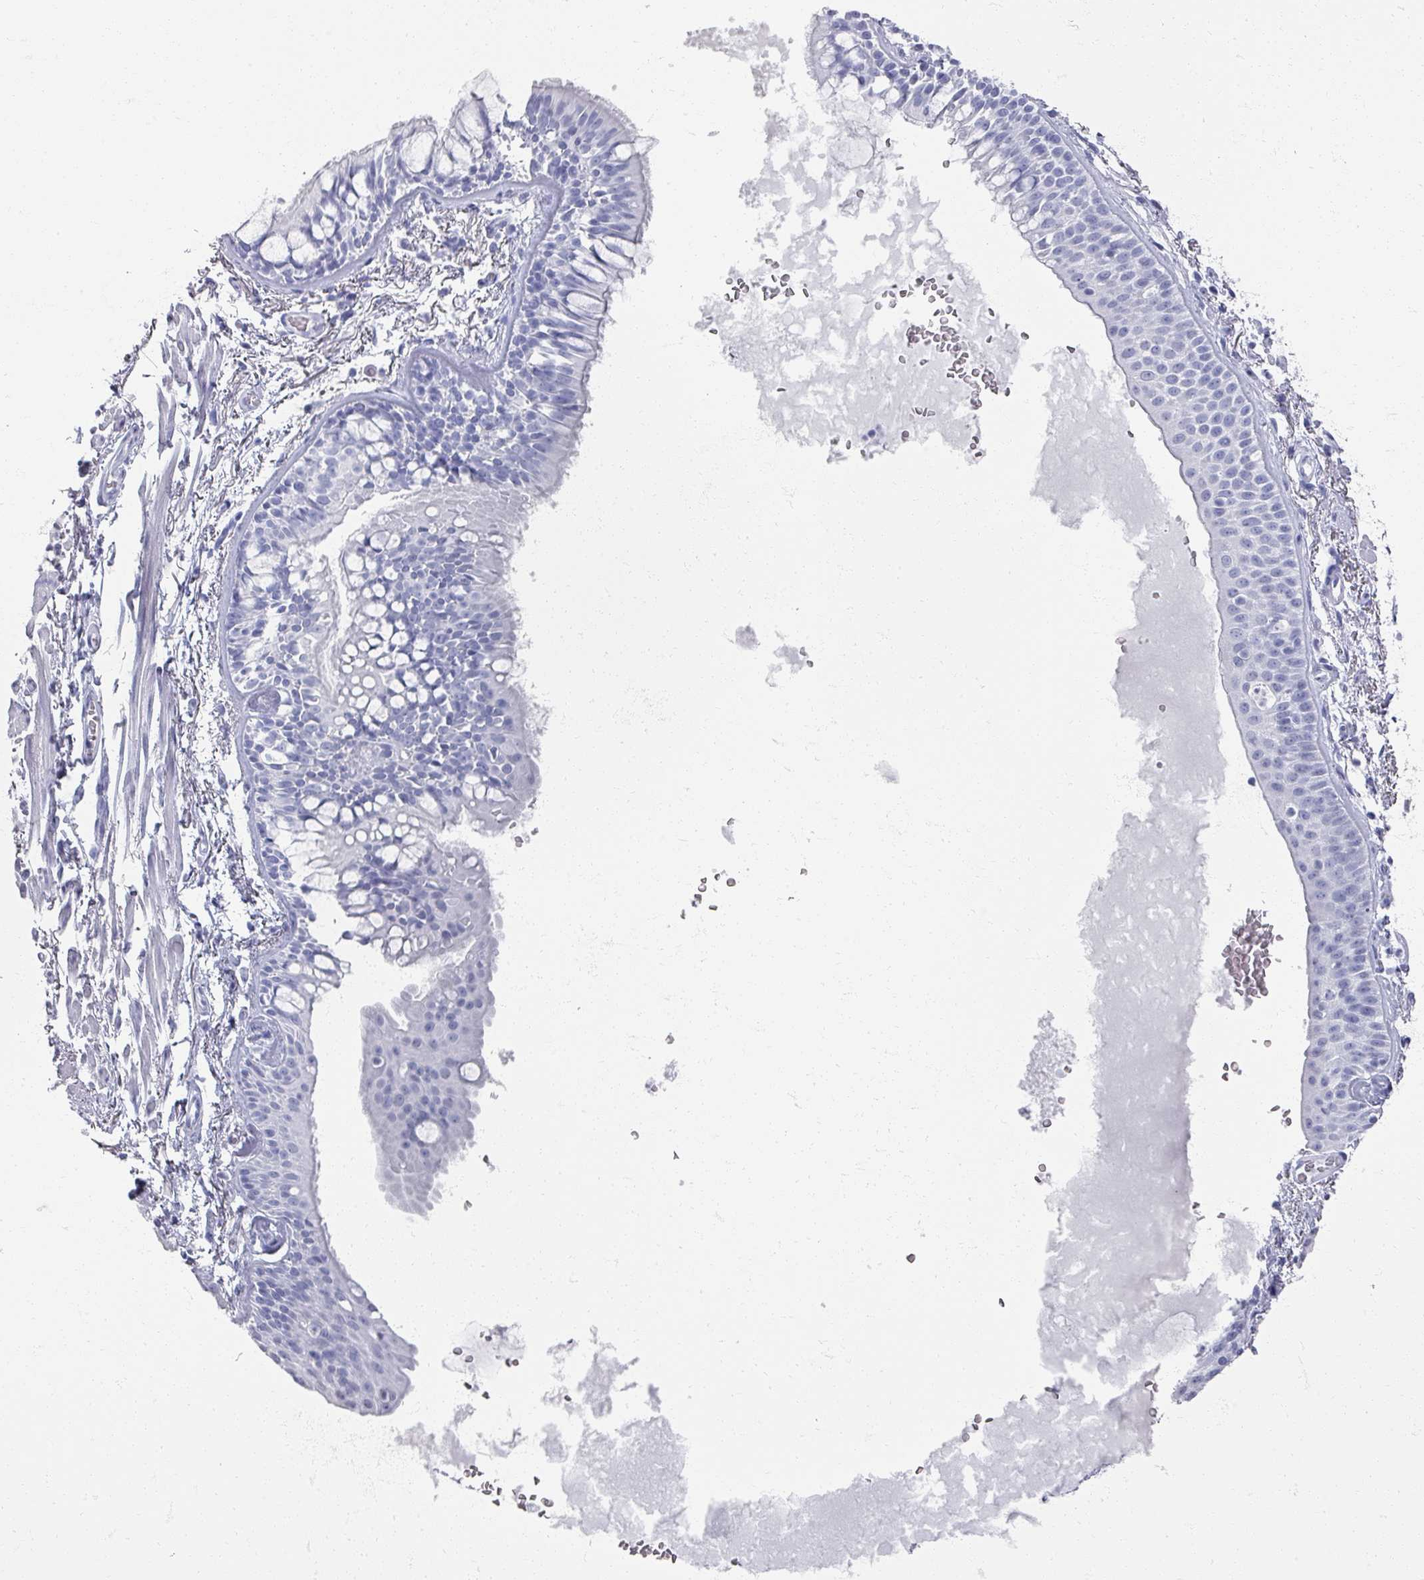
{"staining": {"intensity": "negative", "quantity": "none", "location": "none"}, "tissue": "bronchus", "cell_type": "Respiratory epithelial cells", "image_type": "normal", "snomed": [{"axis": "morphology", "description": "Normal tissue, NOS"}, {"axis": "topography", "description": "Bronchus"}], "caption": "IHC of unremarkable human bronchus shows no expression in respiratory epithelial cells.", "gene": "OMG", "patient": {"sex": "male", "age": 70}}